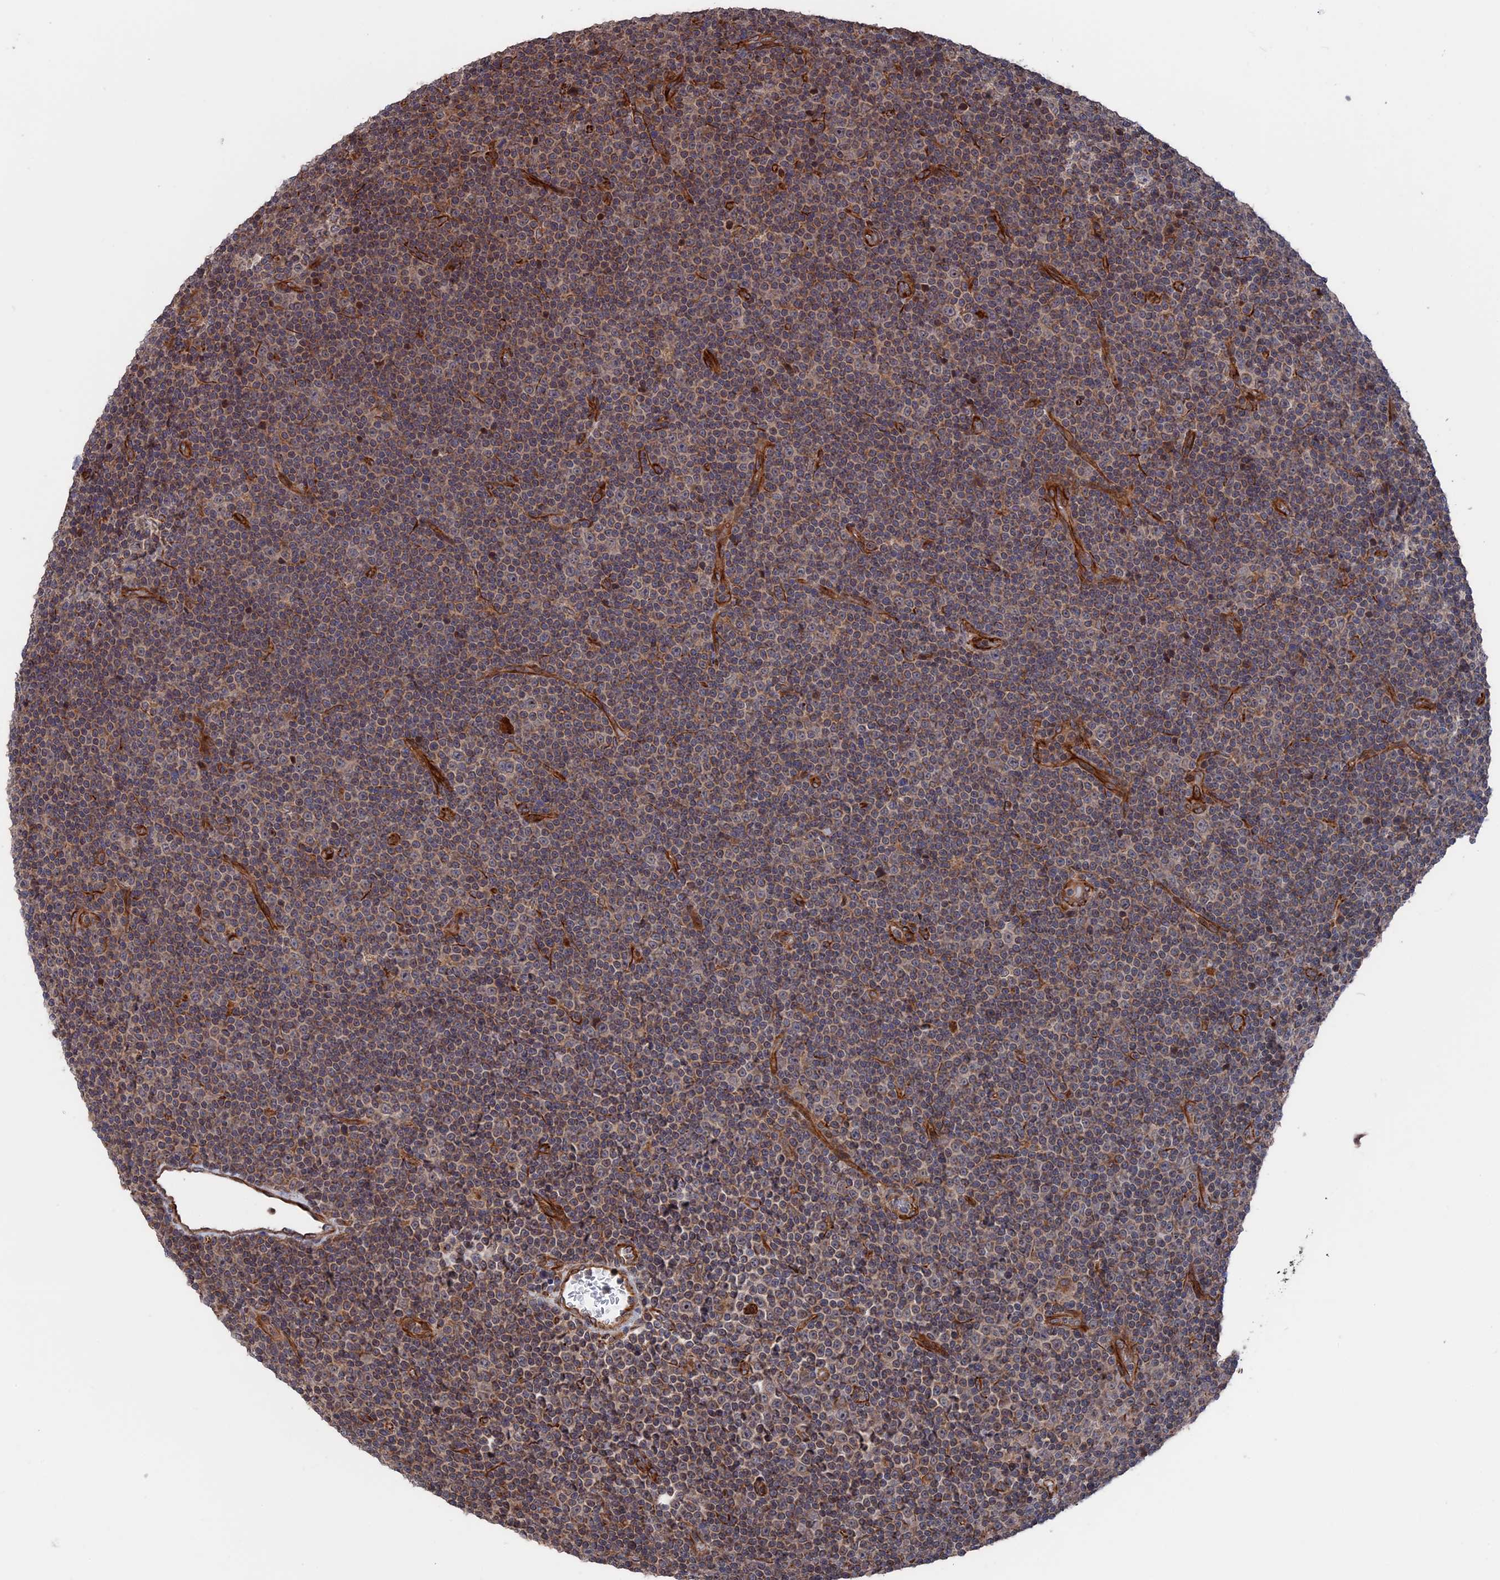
{"staining": {"intensity": "weak", "quantity": "25%-75%", "location": "cytoplasmic/membranous"}, "tissue": "lymphoma", "cell_type": "Tumor cells", "image_type": "cancer", "snomed": [{"axis": "morphology", "description": "Malignant lymphoma, non-Hodgkin's type, Low grade"}, {"axis": "topography", "description": "Lymph node"}], "caption": "Malignant lymphoma, non-Hodgkin's type (low-grade) tissue displays weak cytoplasmic/membranous positivity in about 25%-75% of tumor cells, visualized by immunohistochemistry.", "gene": "PLA2G15", "patient": {"sex": "female", "age": 67}}